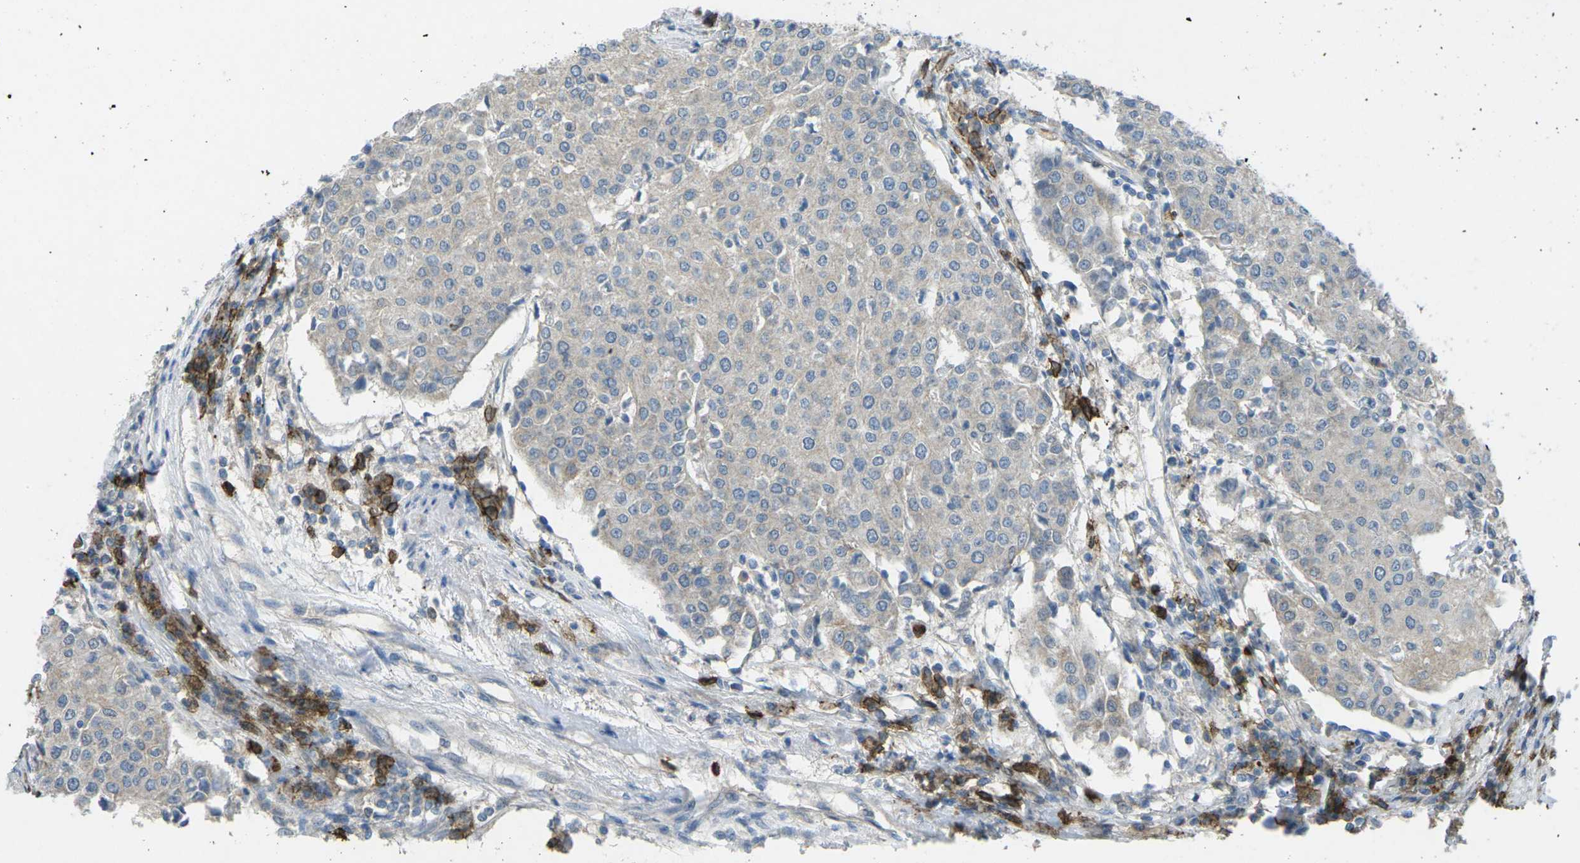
{"staining": {"intensity": "negative", "quantity": "none", "location": "none"}, "tissue": "urothelial cancer", "cell_type": "Tumor cells", "image_type": "cancer", "snomed": [{"axis": "morphology", "description": "Urothelial carcinoma, High grade"}, {"axis": "topography", "description": "Urinary bladder"}], "caption": "Histopathology image shows no protein positivity in tumor cells of urothelial cancer tissue.", "gene": "CD19", "patient": {"sex": "female", "age": 85}}